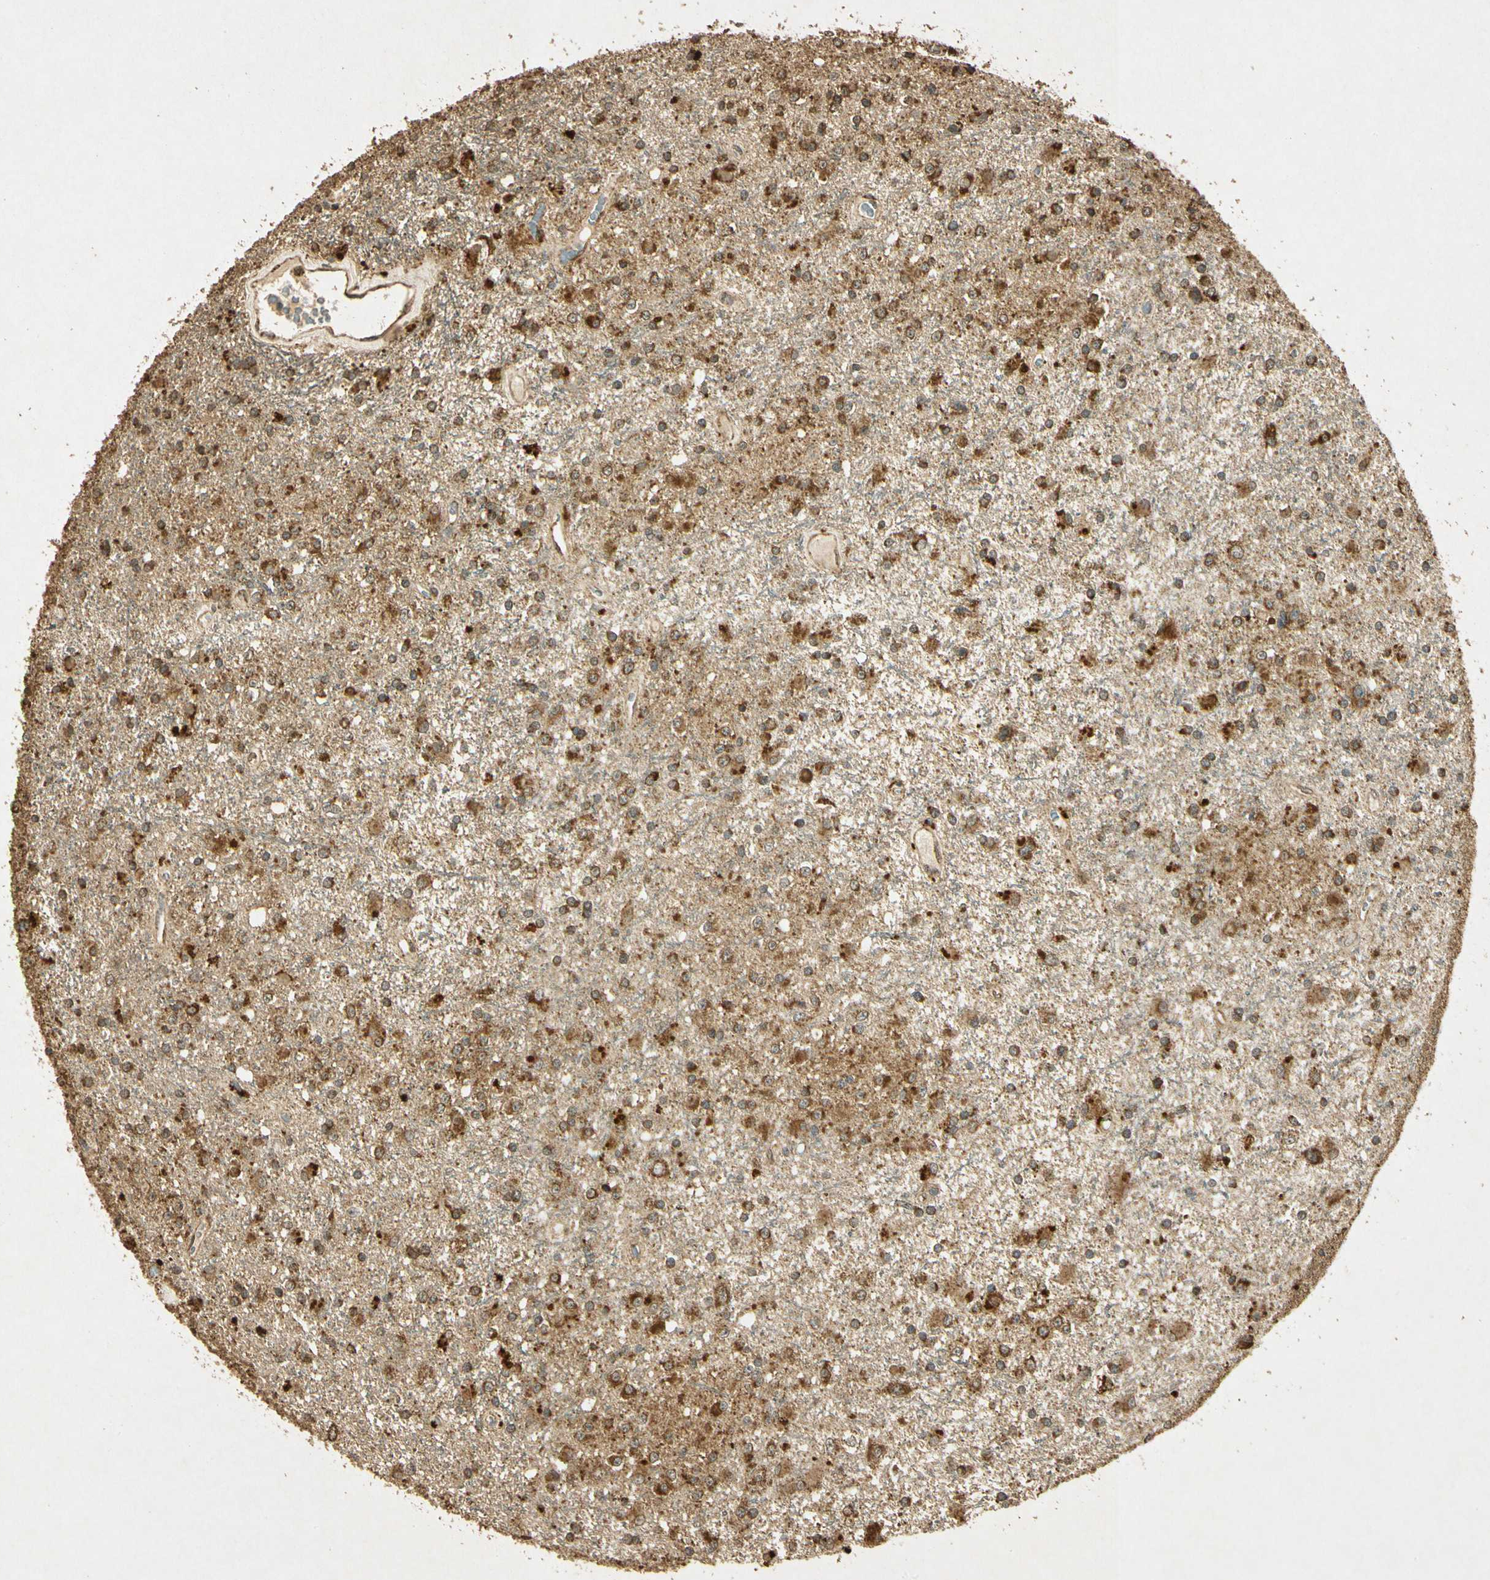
{"staining": {"intensity": "moderate", "quantity": ">75%", "location": "cytoplasmic/membranous"}, "tissue": "glioma", "cell_type": "Tumor cells", "image_type": "cancer", "snomed": [{"axis": "morphology", "description": "Glioma, malignant, Low grade"}, {"axis": "topography", "description": "Brain"}], "caption": "High-magnification brightfield microscopy of glioma stained with DAB (3,3'-diaminobenzidine) (brown) and counterstained with hematoxylin (blue). tumor cells exhibit moderate cytoplasmic/membranous positivity is appreciated in about>75% of cells.", "gene": "PRDX3", "patient": {"sex": "male", "age": 58}}